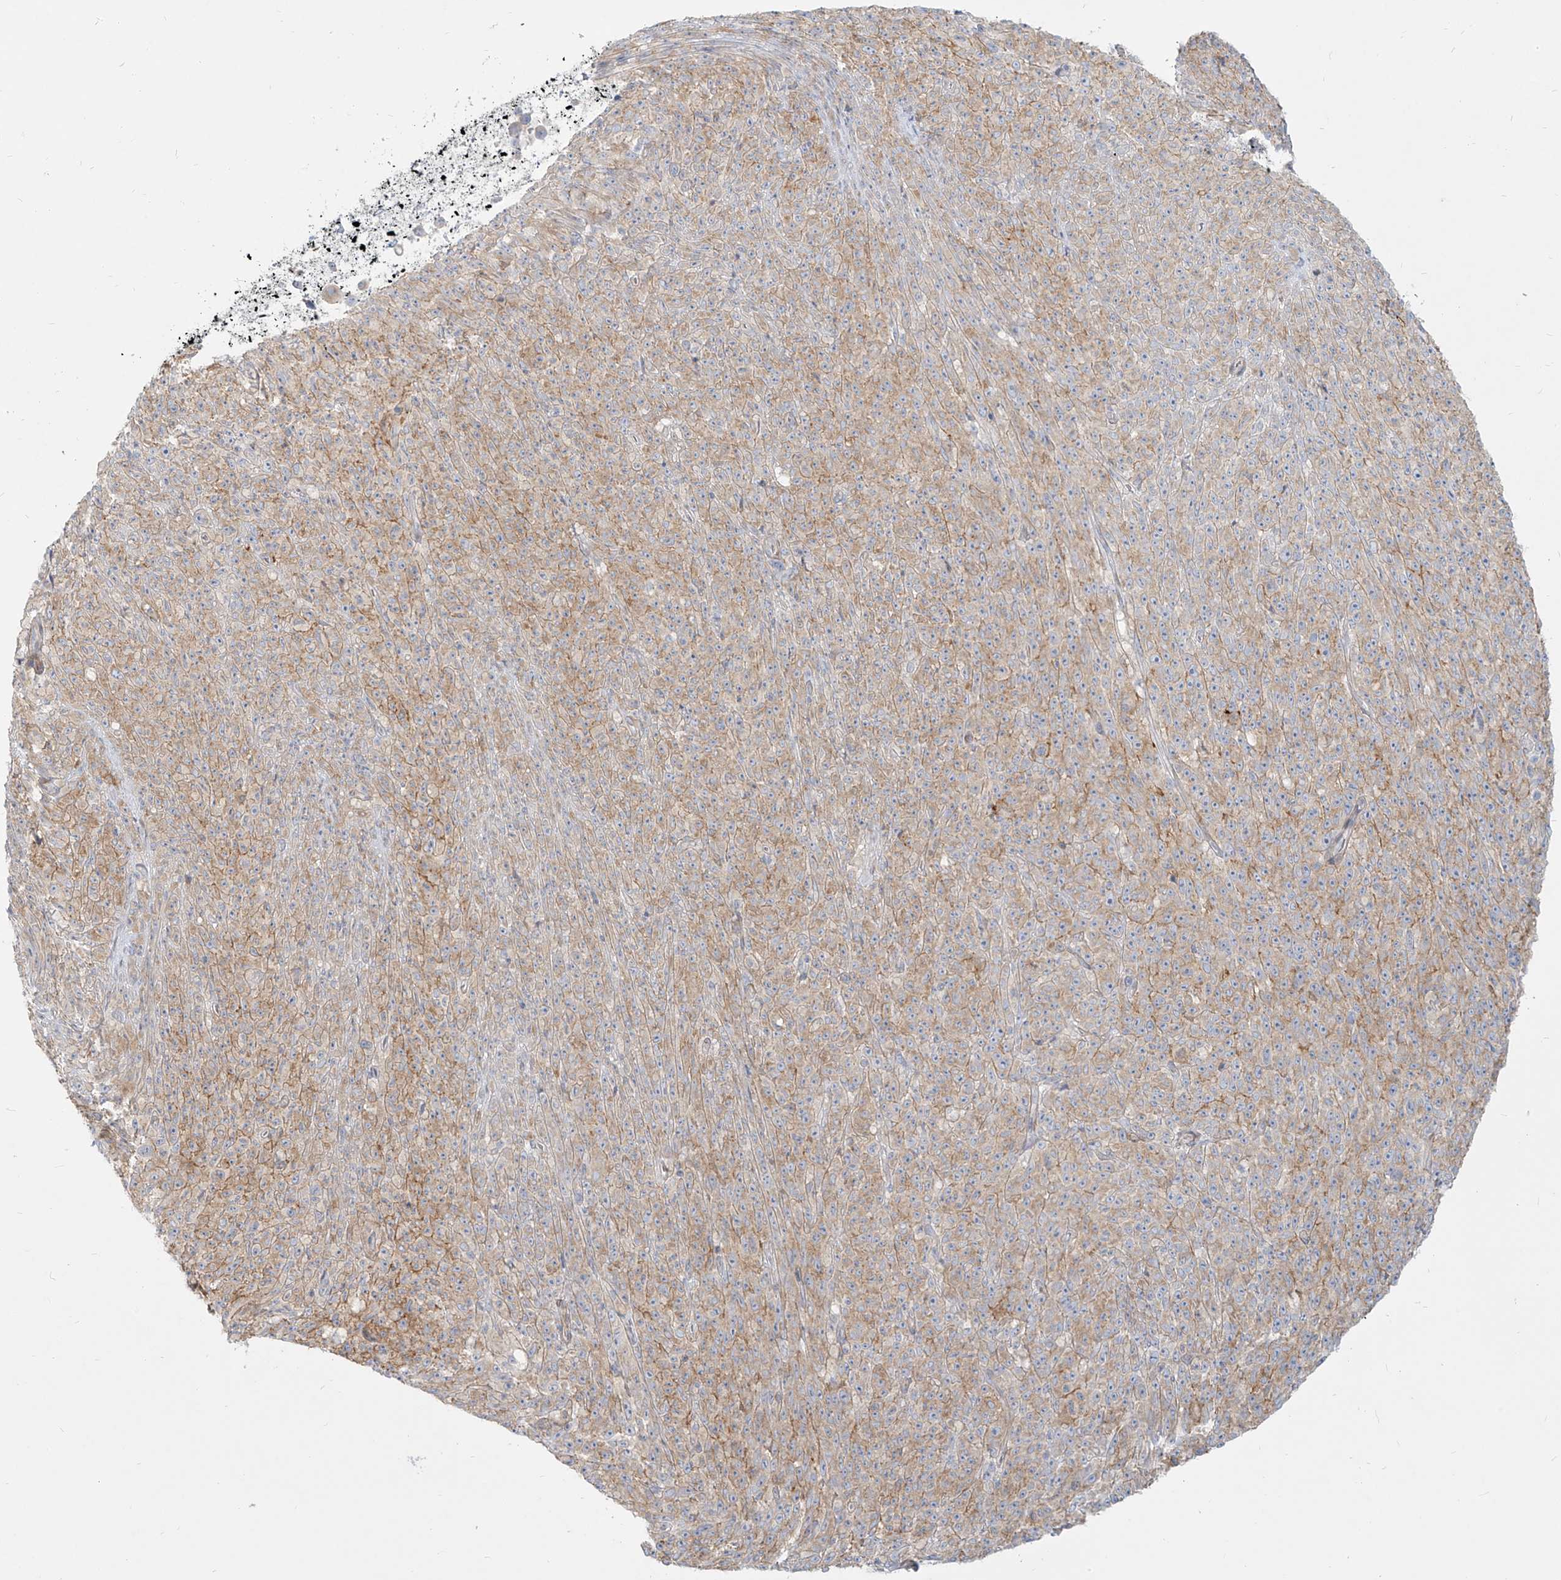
{"staining": {"intensity": "weak", "quantity": "25%-75%", "location": "cytoplasmic/membranous"}, "tissue": "melanoma", "cell_type": "Tumor cells", "image_type": "cancer", "snomed": [{"axis": "morphology", "description": "Malignant melanoma, NOS"}, {"axis": "topography", "description": "Skin"}], "caption": "Malignant melanoma stained for a protein displays weak cytoplasmic/membranous positivity in tumor cells.", "gene": "ITPKB", "patient": {"sex": "female", "age": 82}}